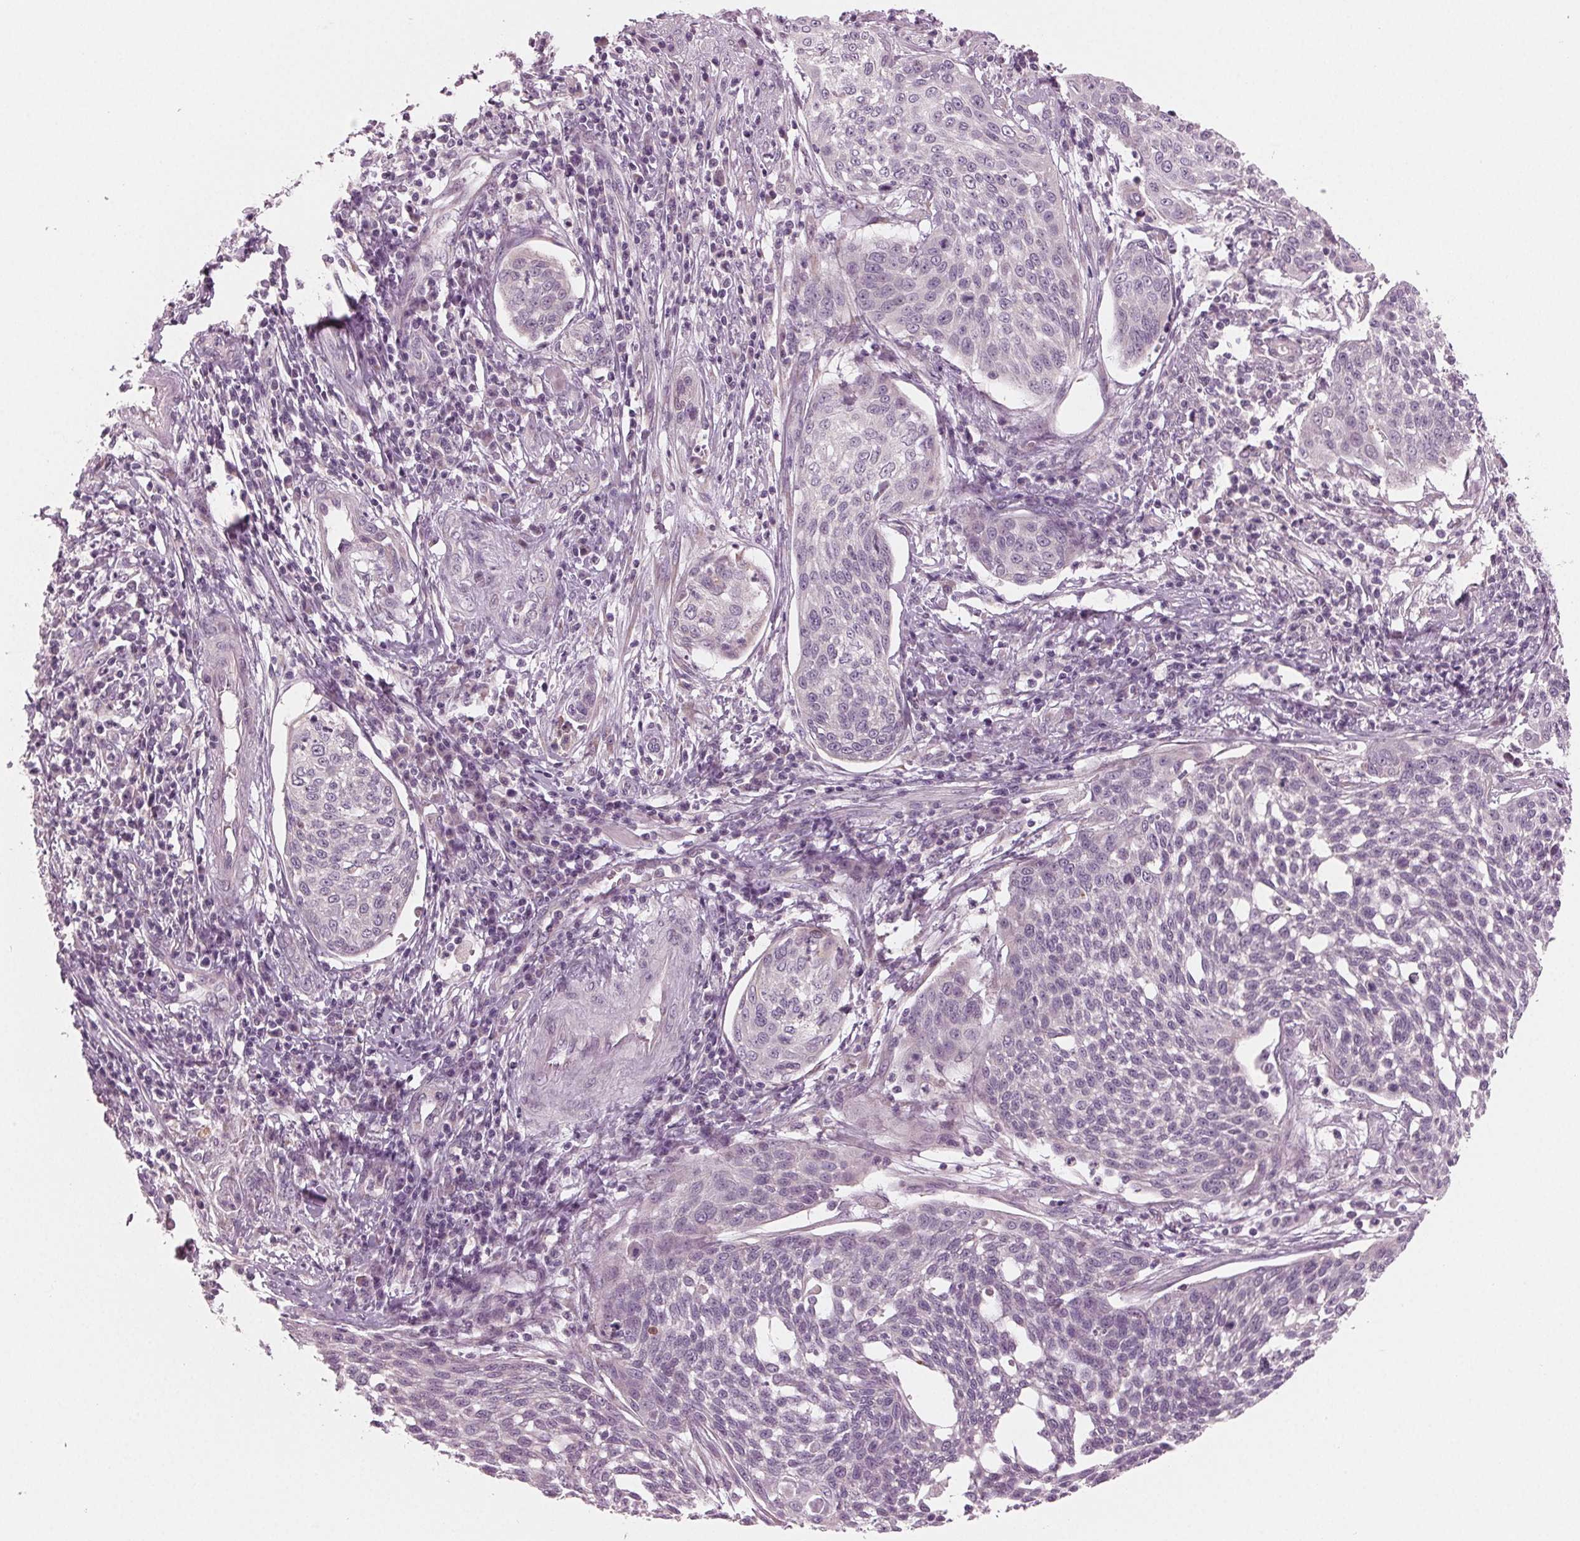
{"staining": {"intensity": "negative", "quantity": "none", "location": "none"}, "tissue": "cervical cancer", "cell_type": "Tumor cells", "image_type": "cancer", "snomed": [{"axis": "morphology", "description": "Squamous cell carcinoma, NOS"}, {"axis": "topography", "description": "Cervix"}], "caption": "High power microscopy photomicrograph of an IHC histopathology image of cervical cancer (squamous cell carcinoma), revealing no significant positivity in tumor cells.", "gene": "PRAP1", "patient": {"sex": "female", "age": 34}}